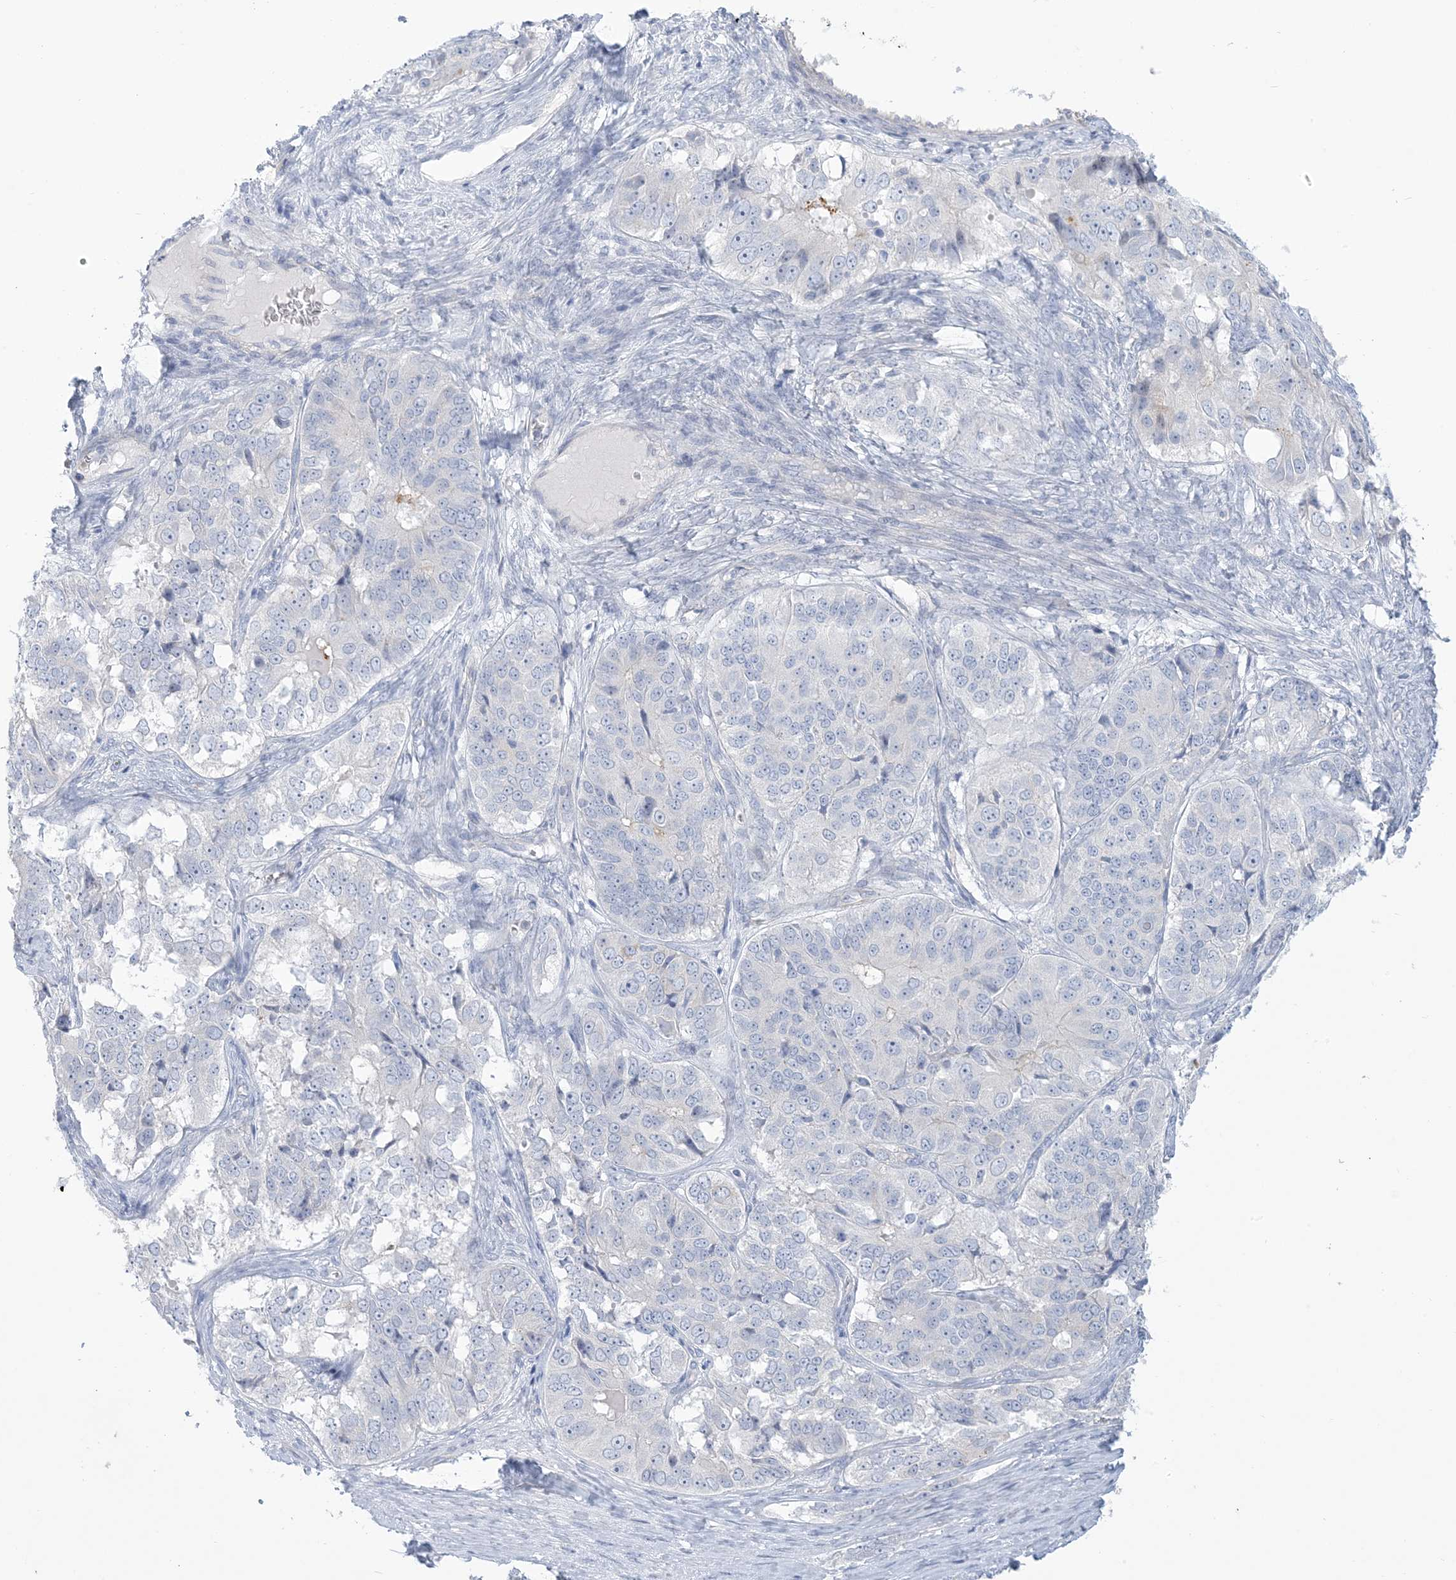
{"staining": {"intensity": "negative", "quantity": "none", "location": "none"}, "tissue": "ovarian cancer", "cell_type": "Tumor cells", "image_type": "cancer", "snomed": [{"axis": "morphology", "description": "Carcinoma, endometroid"}, {"axis": "topography", "description": "Ovary"}], "caption": "IHC of human ovarian cancer (endometroid carcinoma) displays no staining in tumor cells.", "gene": "MTHFD2L", "patient": {"sex": "female", "age": 51}}